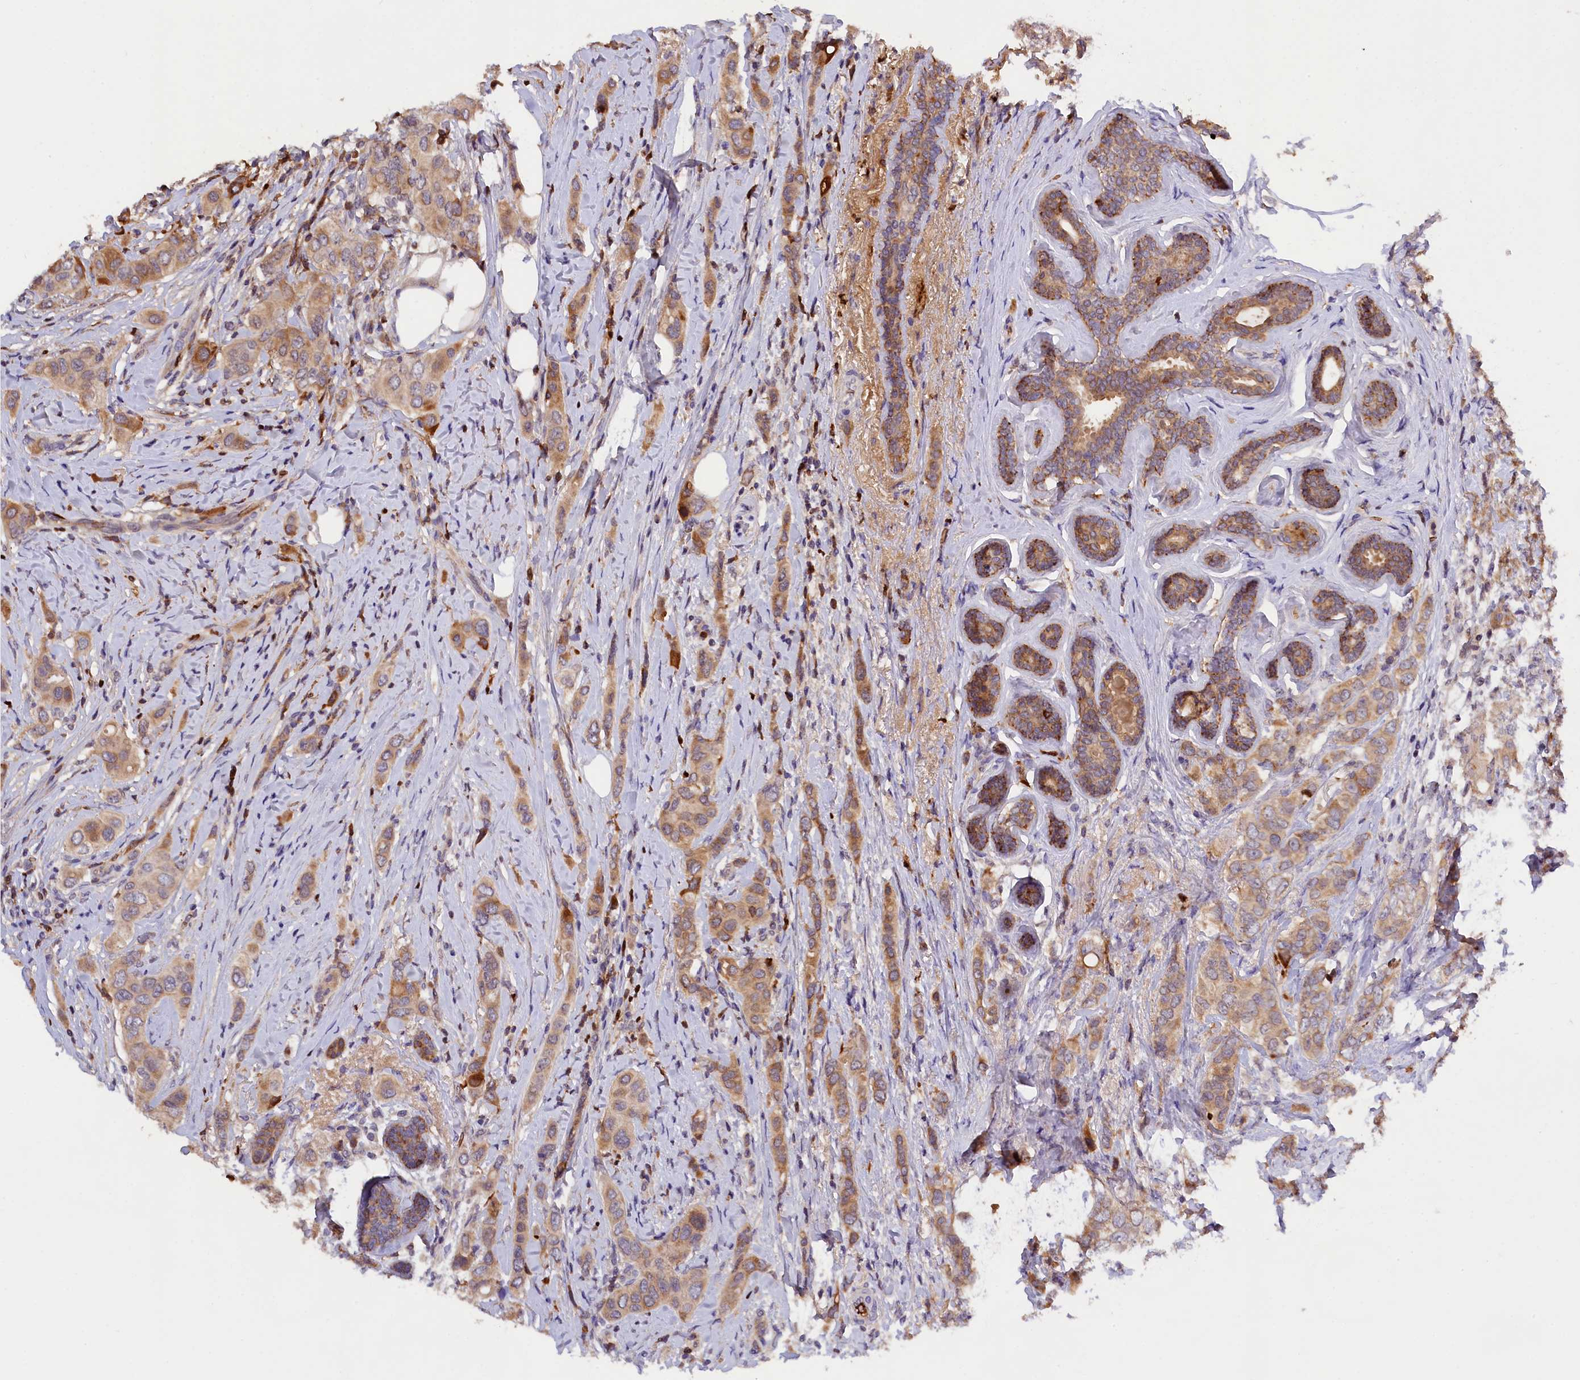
{"staining": {"intensity": "moderate", "quantity": ">75%", "location": "cytoplasmic/membranous"}, "tissue": "breast cancer", "cell_type": "Tumor cells", "image_type": "cancer", "snomed": [{"axis": "morphology", "description": "Lobular carcinoma"}, {"axis": "topography", "description": "Breast"}], "caption": "Immunohistochemical staining of breast lobular carcinoma reveals medium levels of moderate cytoplasmic/membranous protein positivity in approximately >75% of tumor cells.", "gene": "PHAF1", "patient": {"sex": "female", "age": 51}}